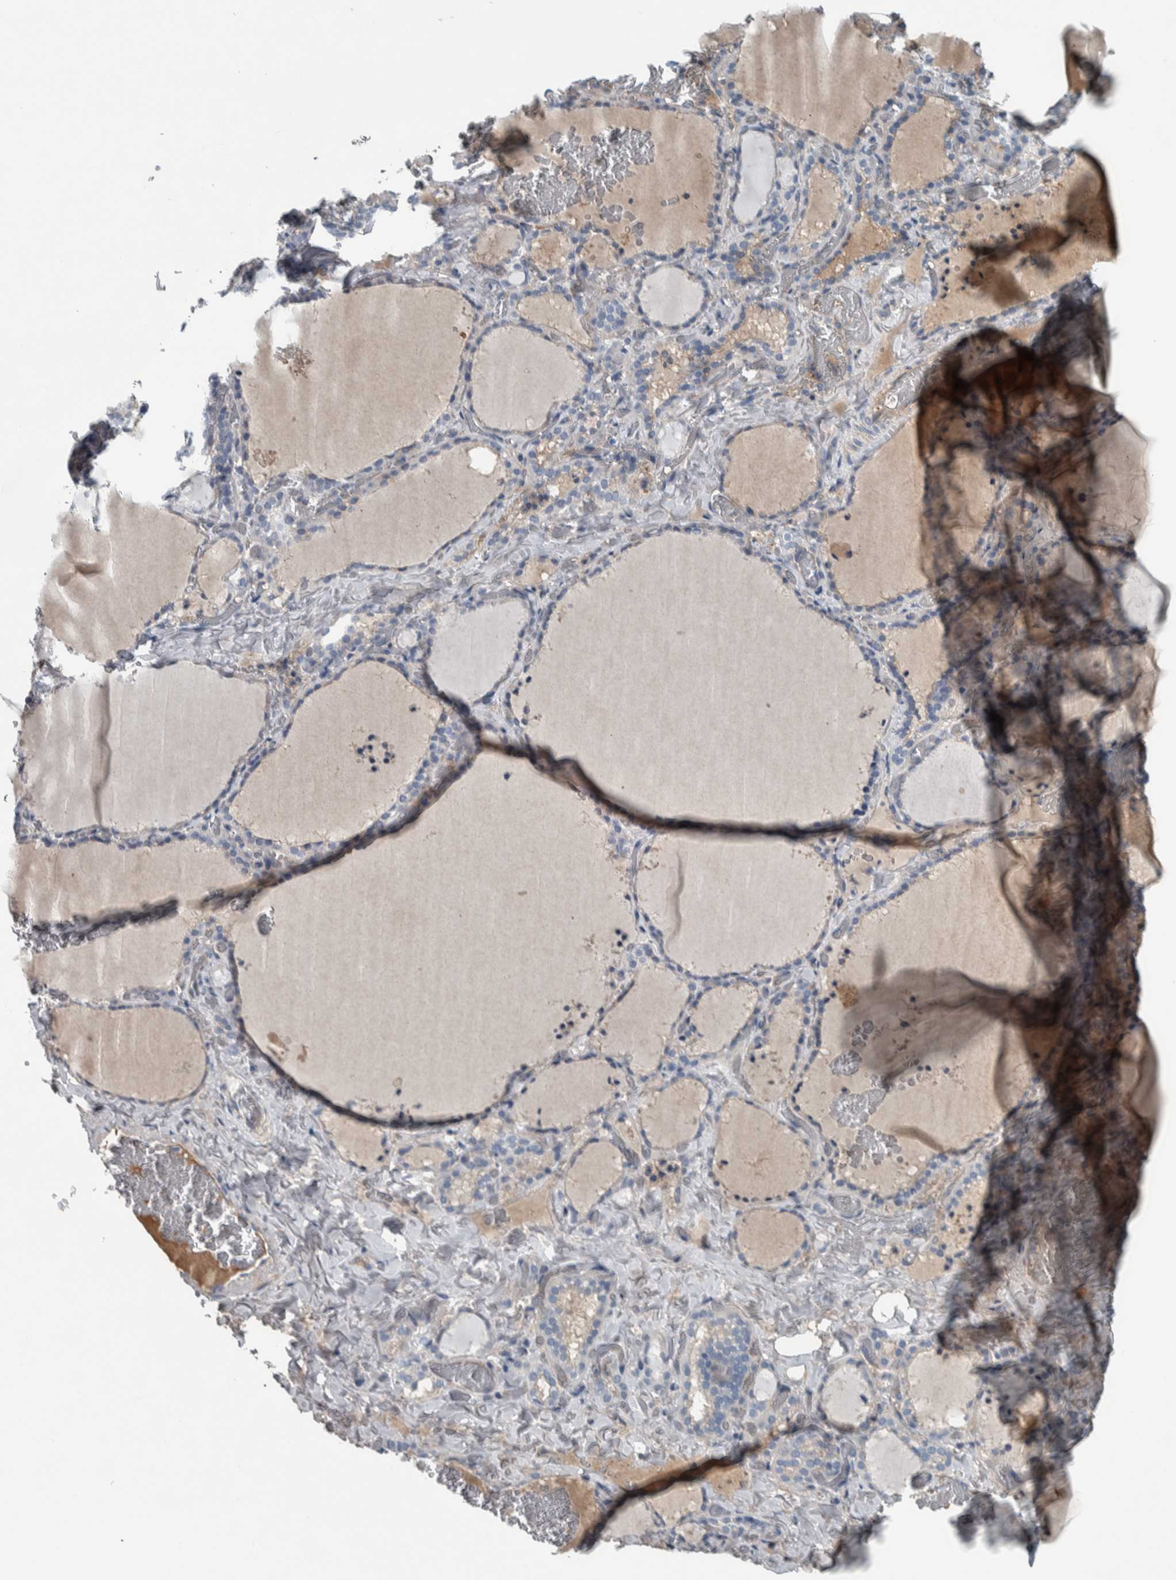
{"staining": {"intensity": "negative", "quantity": "none", "location": "none"}, "tissue": "thyroid gland", "cell_type": "Glandular cells", "image_type": "normal", "snomed": [{"axis": "morphology", "description": "Normal tissue, NOS"}, {"axis": "topography", "description": "Thyroid gland"}], "caption": "This image is of normal thyroid gland stained with immunohistochemistry (IHC) to label a protein in brown with the nuclei are counter-stained blue. There is no positivity in glandular cells. (DAB IHC, high magnification).", "gene": "SERPINC1", "patient": {"sex": "female", "age": 22}}